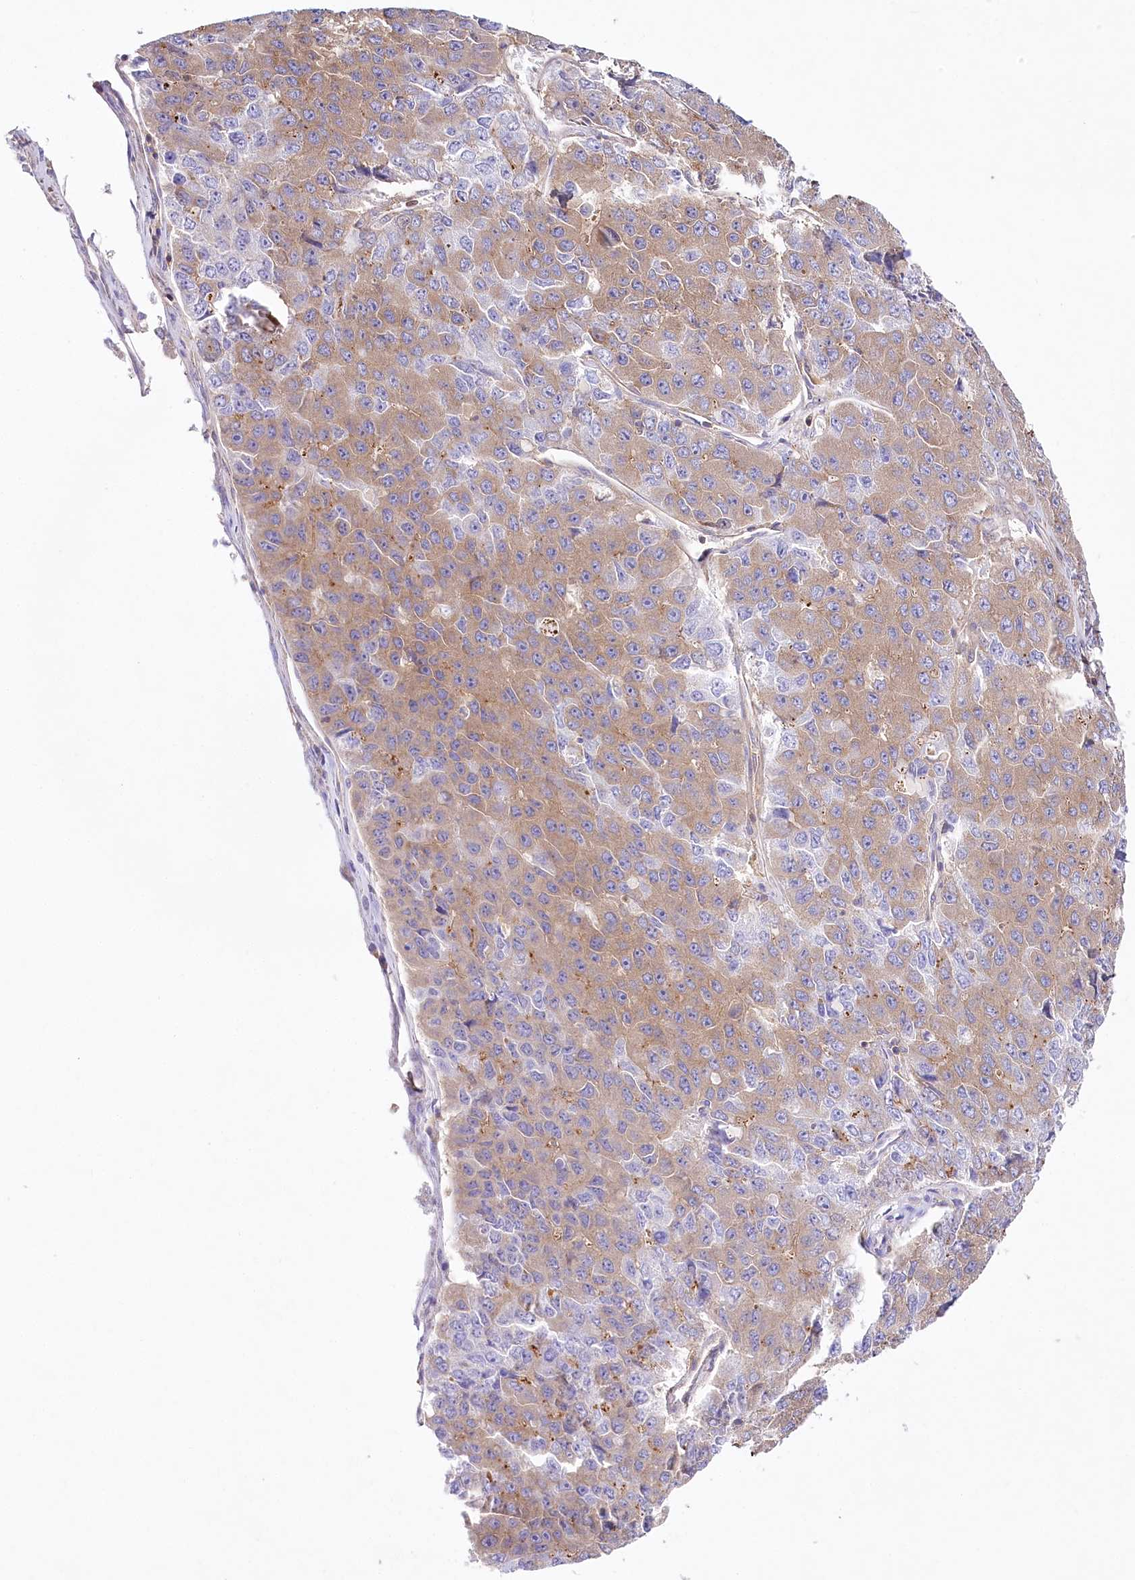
{"staining": {"intensity": "weak", "quantity": ">75%", "location": "cytoplasmic/membranous"}, "tissue": "pancreatic cancer", "cell_type": "Tumor cells", "image_type": "cancer", "snomed": [{"axis": "morphology", "description": "Adenocarcinoma, NOS"}, {"axis": "topography", "description": "Pancreas"}], "caption": "There is low levels of weak cytoplasmic/membranous staining in tumor cells of adenocarcinoma (pancreatic), as demonstrated by immunohistochemical staining (brown color).", "gene": "ABRAXAS2", "patient": {"sex": "male", "age": 50}}